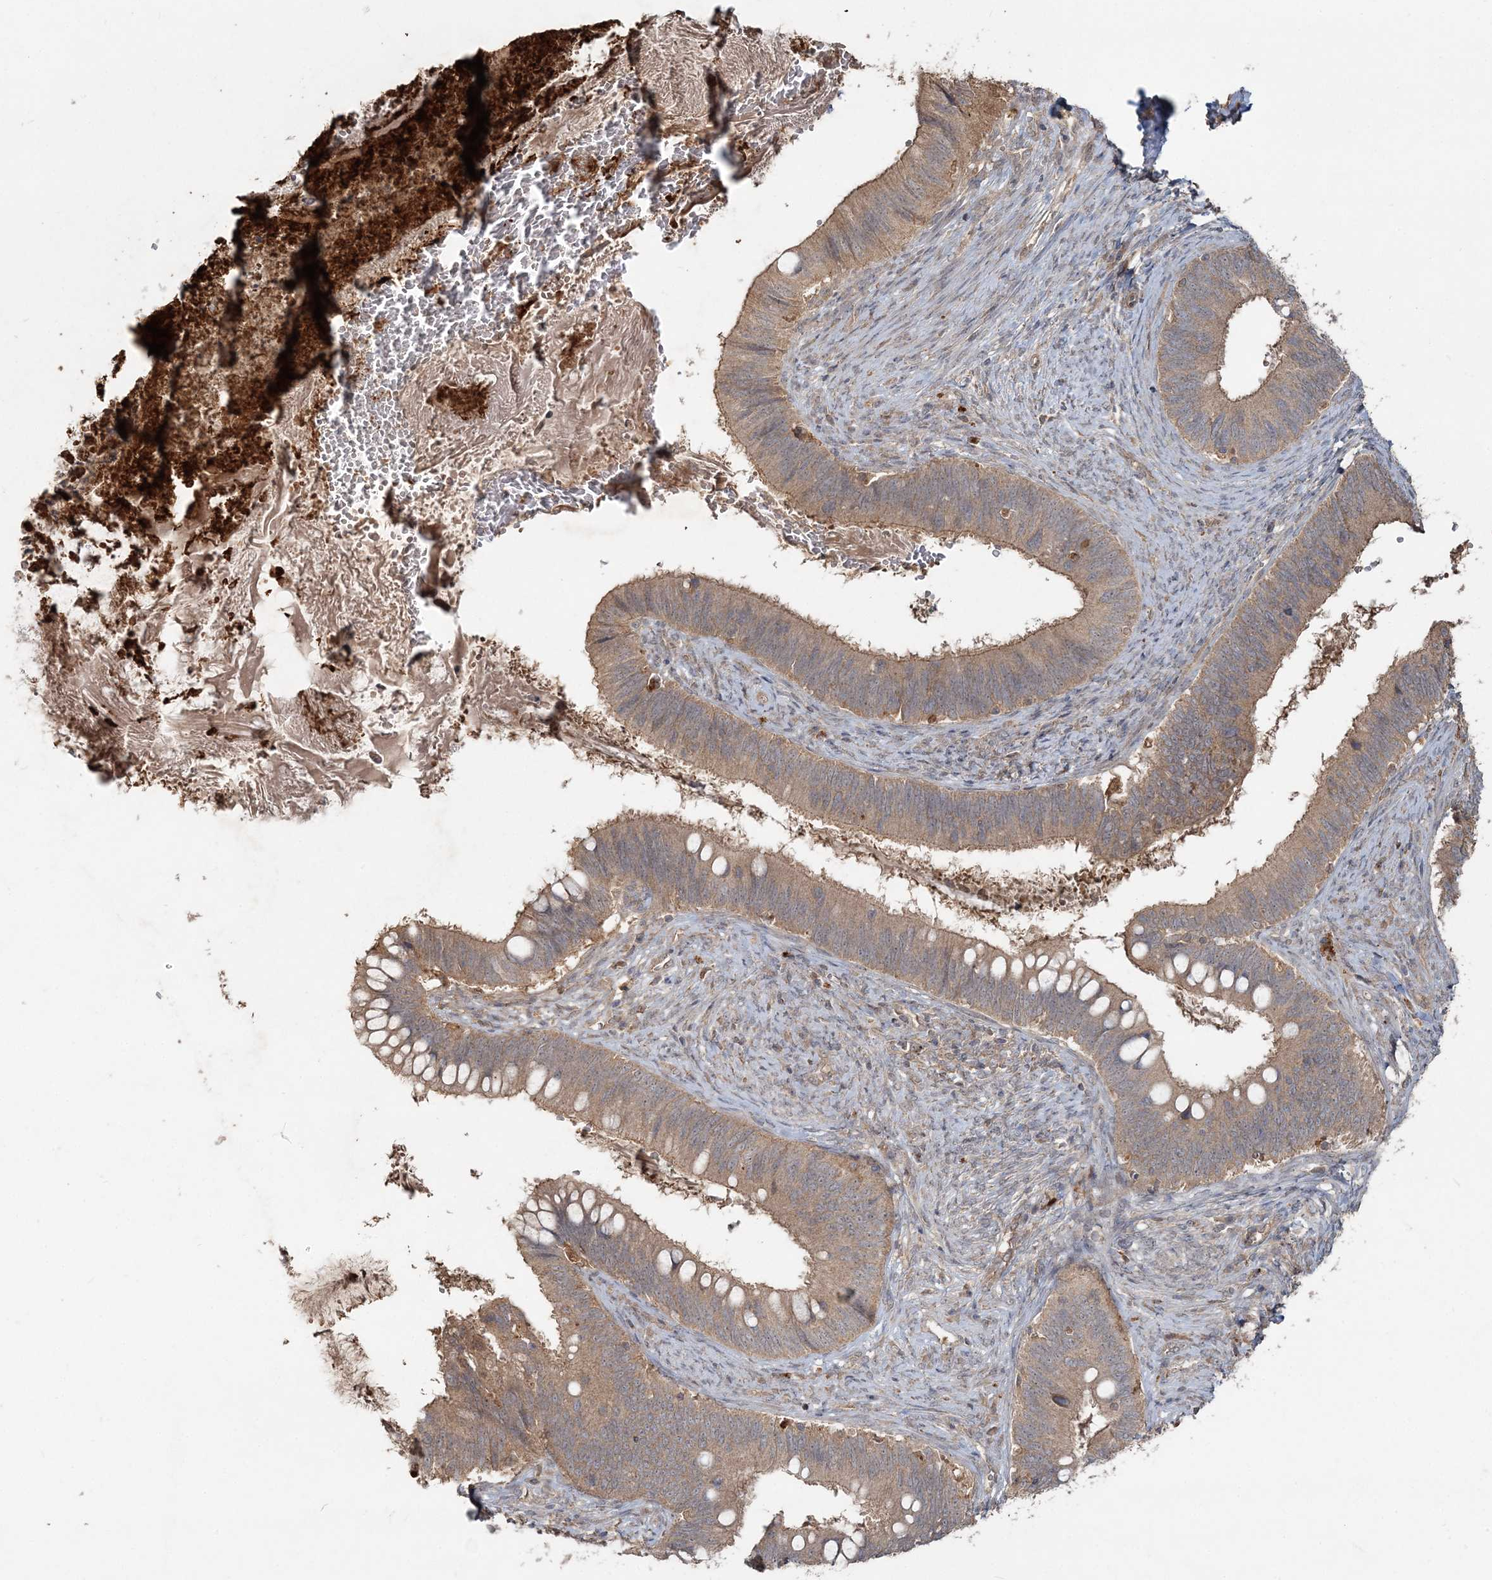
{"staining": {"intensity": "weak", "quantity": "25%-75%", "location": "cytoplasmic/membranous"}, "tissue": "cervical cancer", "cell_type": "Tumor cells", "image_type": "cancer", "snomed": [{"axis": "morphology", "description": "Adenocarcinoma, NOS"}, {"axis": "topography", "description": "Cervix"}], "caption": "DAB immunohistochemical staining of adenocarcinoma (cervical) displays weak cytoplasmic/membranous protein staining in about 25%-75% of tumor cells. Nuclei are stained in blue.", "gene": "SPRY1", "patient": {"sex": "female", "age": 42}}